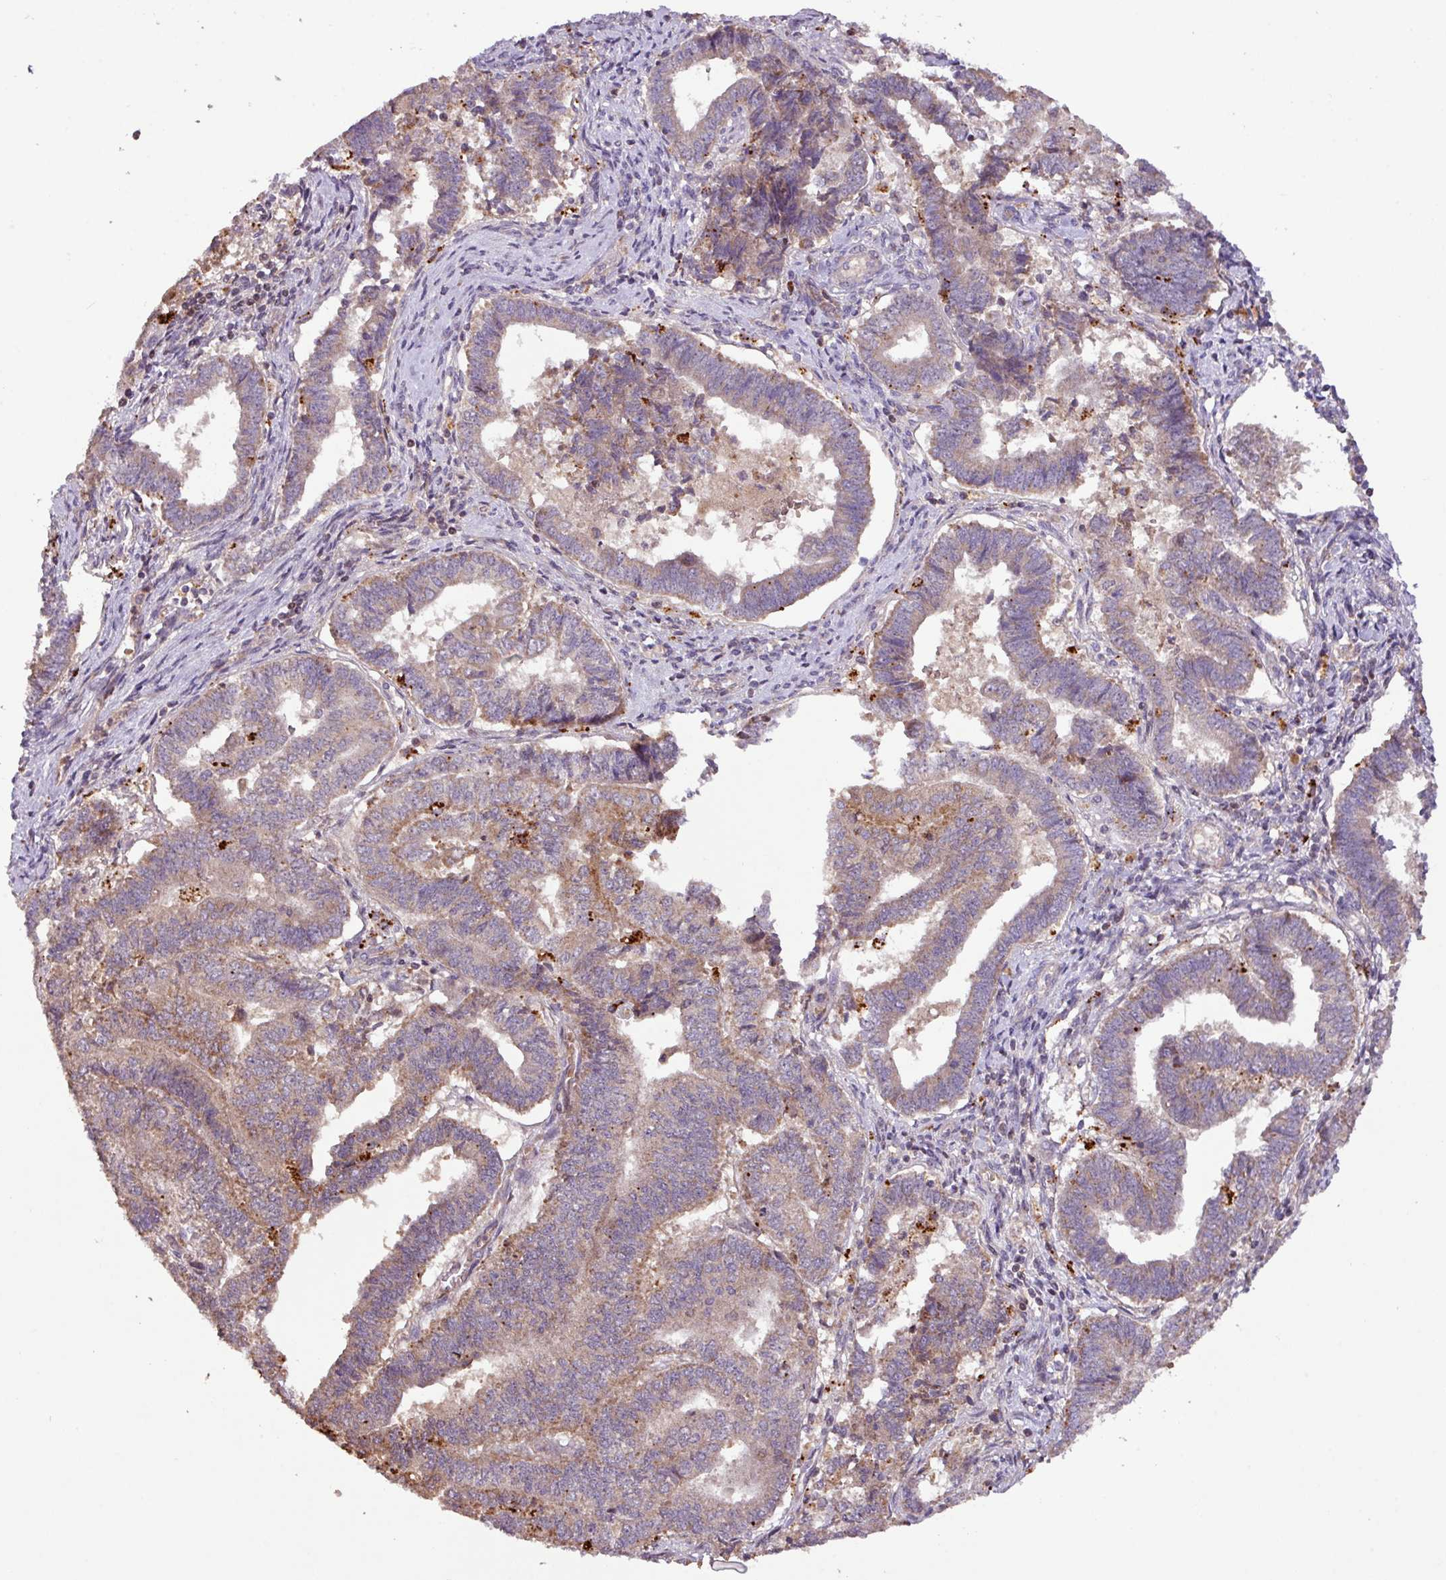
{"staining": {"intensity": "moderate", "quantity": "25%-75%", "location": "cytoplasmic/membranous"}, "tissue": "endometrial cancer", "cell_type": "Tumor cells", "image_type": "cancer", "snomed": [{"axis": "morphology", "description": "Adenocarcinoma, NOS"}, {"axis": "topography", "description": "Endometrium"}], "caption": "A brown stain highlights moderate cytoplasmic/membranous expression of a protein in endometrial cancer tumor cells. (Stains: DAB in brown, nuclei in blue, Microscopy: brightfield microscopy at high magnification).", "gene": "YPEL3", "patient": {"sex": "female", "age": 72}}